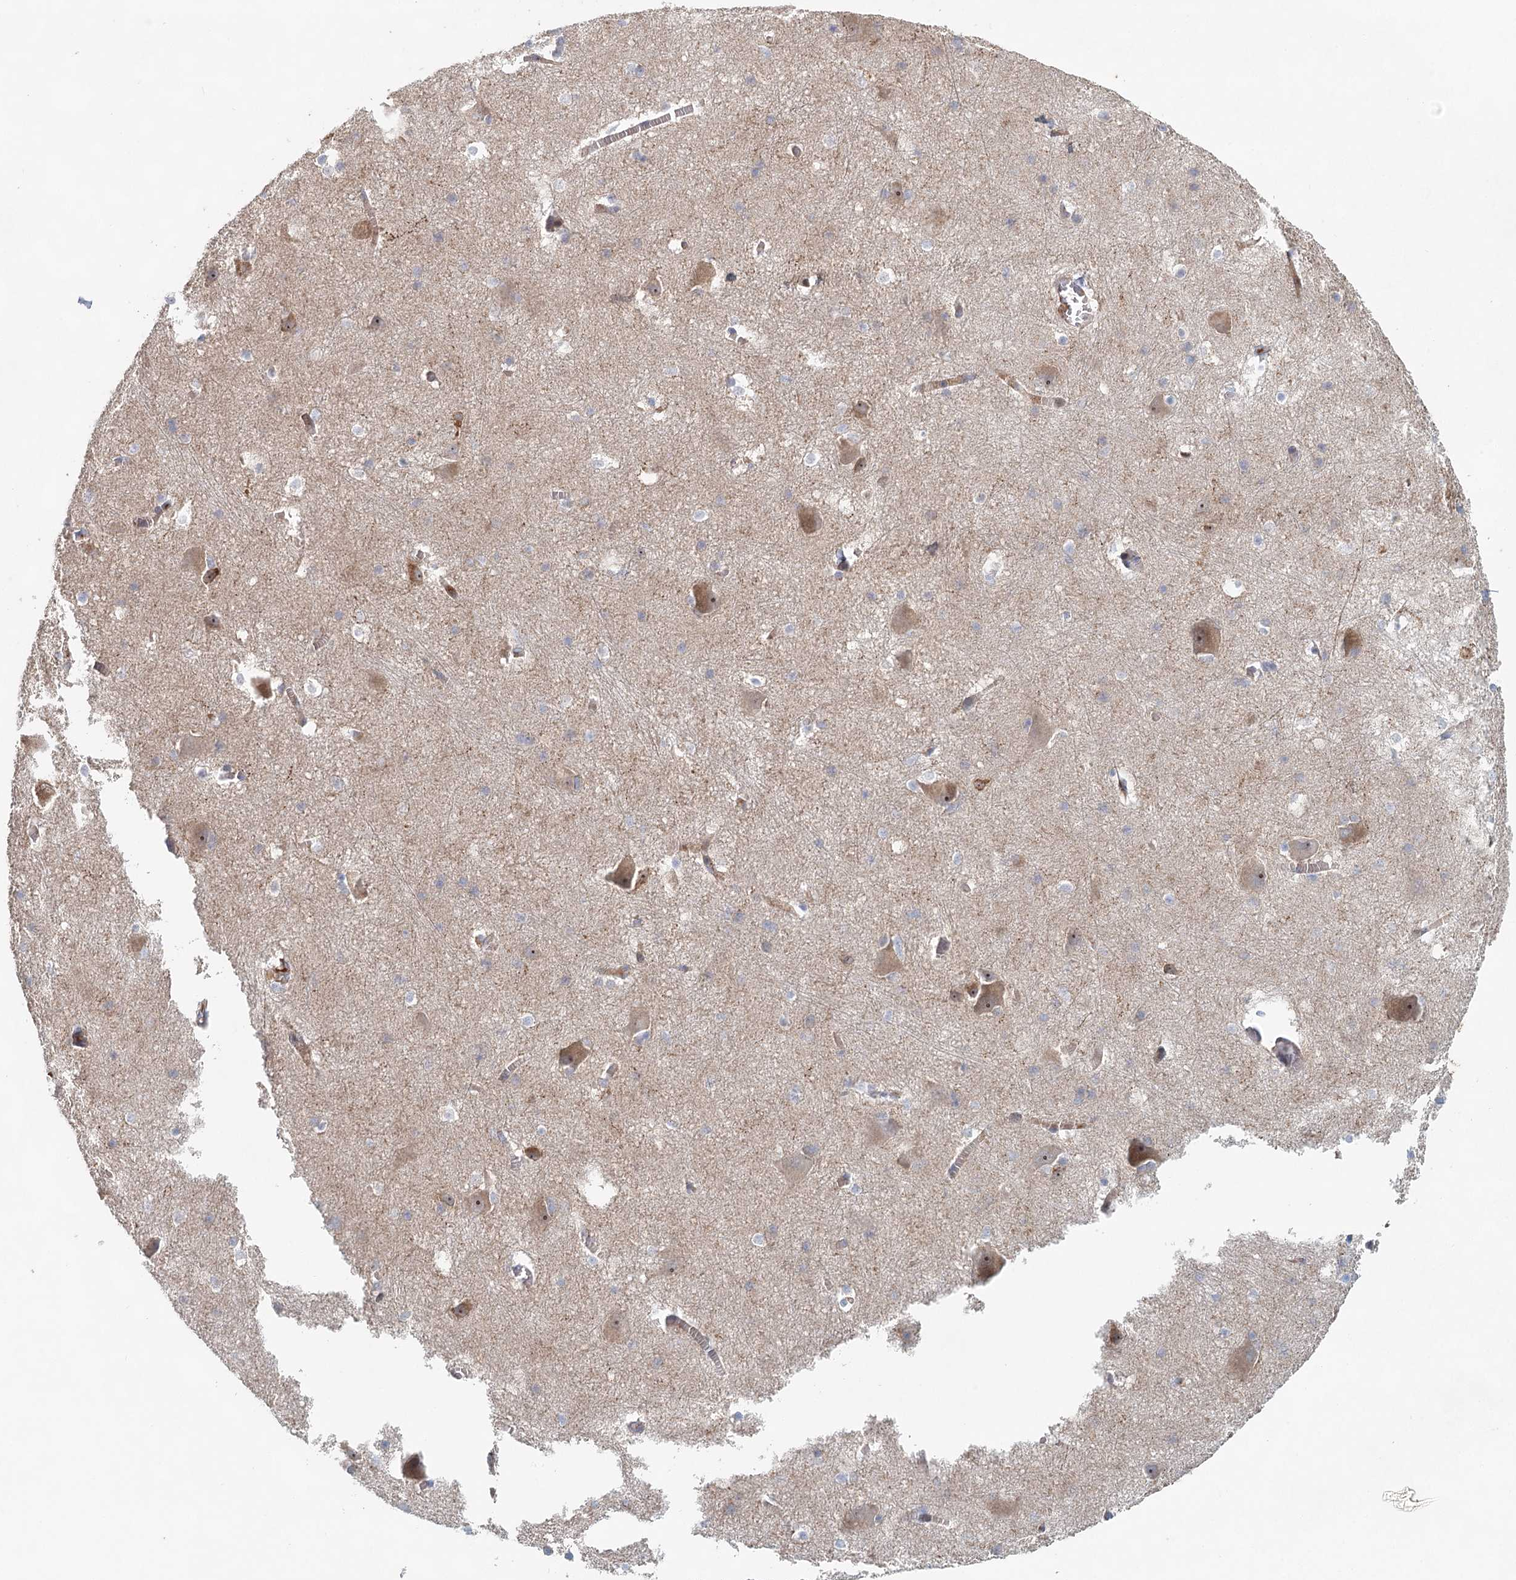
{"staining": {"intensity": "negative", "quantity": "none", "location": "none"}, "tissue": "caudate", "cell_type": "Glial cells", "image_type": "normal", "snomed": [{"axis": "morphology", "description": "Normal tissue, NOS"}, {"axis": "topography", "description": "Lateral ventricle wall"}], "caption": "Photomicrograph shows no protein staining in glial cells of normal caudate. (Immunohistochemistry, brightfield microscopy, high magnification).", "gene": "SLC19A3", "patient": {"sex": "male", "age": 37}}